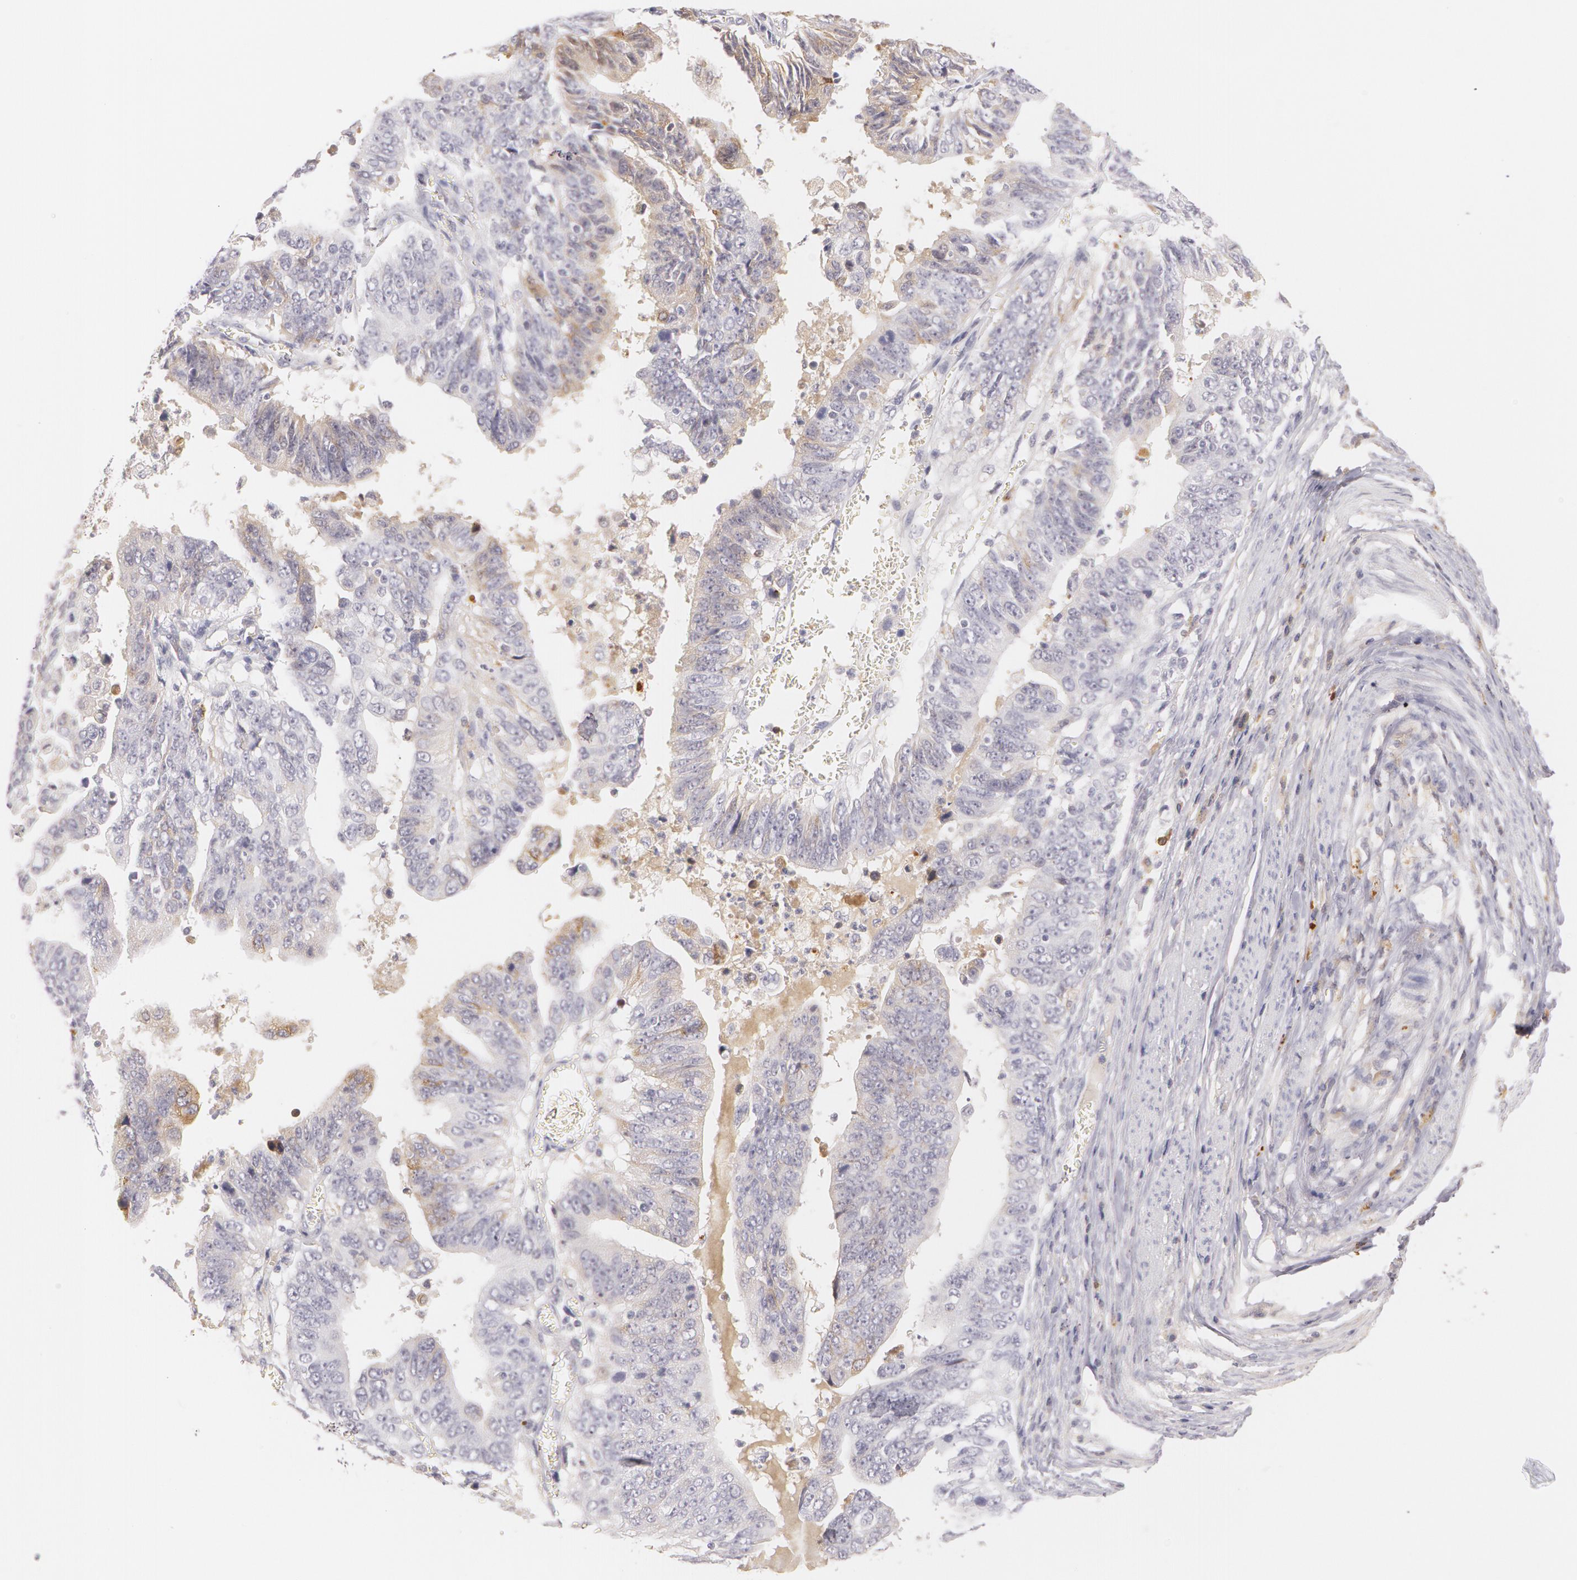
{"staining": {"intensity": "weak", "quantity": "<25%", "location": "cytoplasmic/membranous"}, "tissue": "stomach cancer", "cell_type": "Tumor cells", "image_type": "cancer", "snomed": [{"axis": "morphology", "description": "Adenocarcinoma, NOS"}, {"axis": "topography", "description": "Stomach, upper"}], "caption": "DAB (3,3'-diaminobenzidine) immunohistochemical staining of adenocarcinoma (stomach) exhibits no significant expression in tumor cells. (Stains: DAB (3,3'-diaminobenzidine) immunohistochemistry (IHC) with hematoxylin counter stain, Microscopy: brightfield microscopy at high magnification).", "gene": "LBP", "patient": {"sex": "female", "age": 50}}